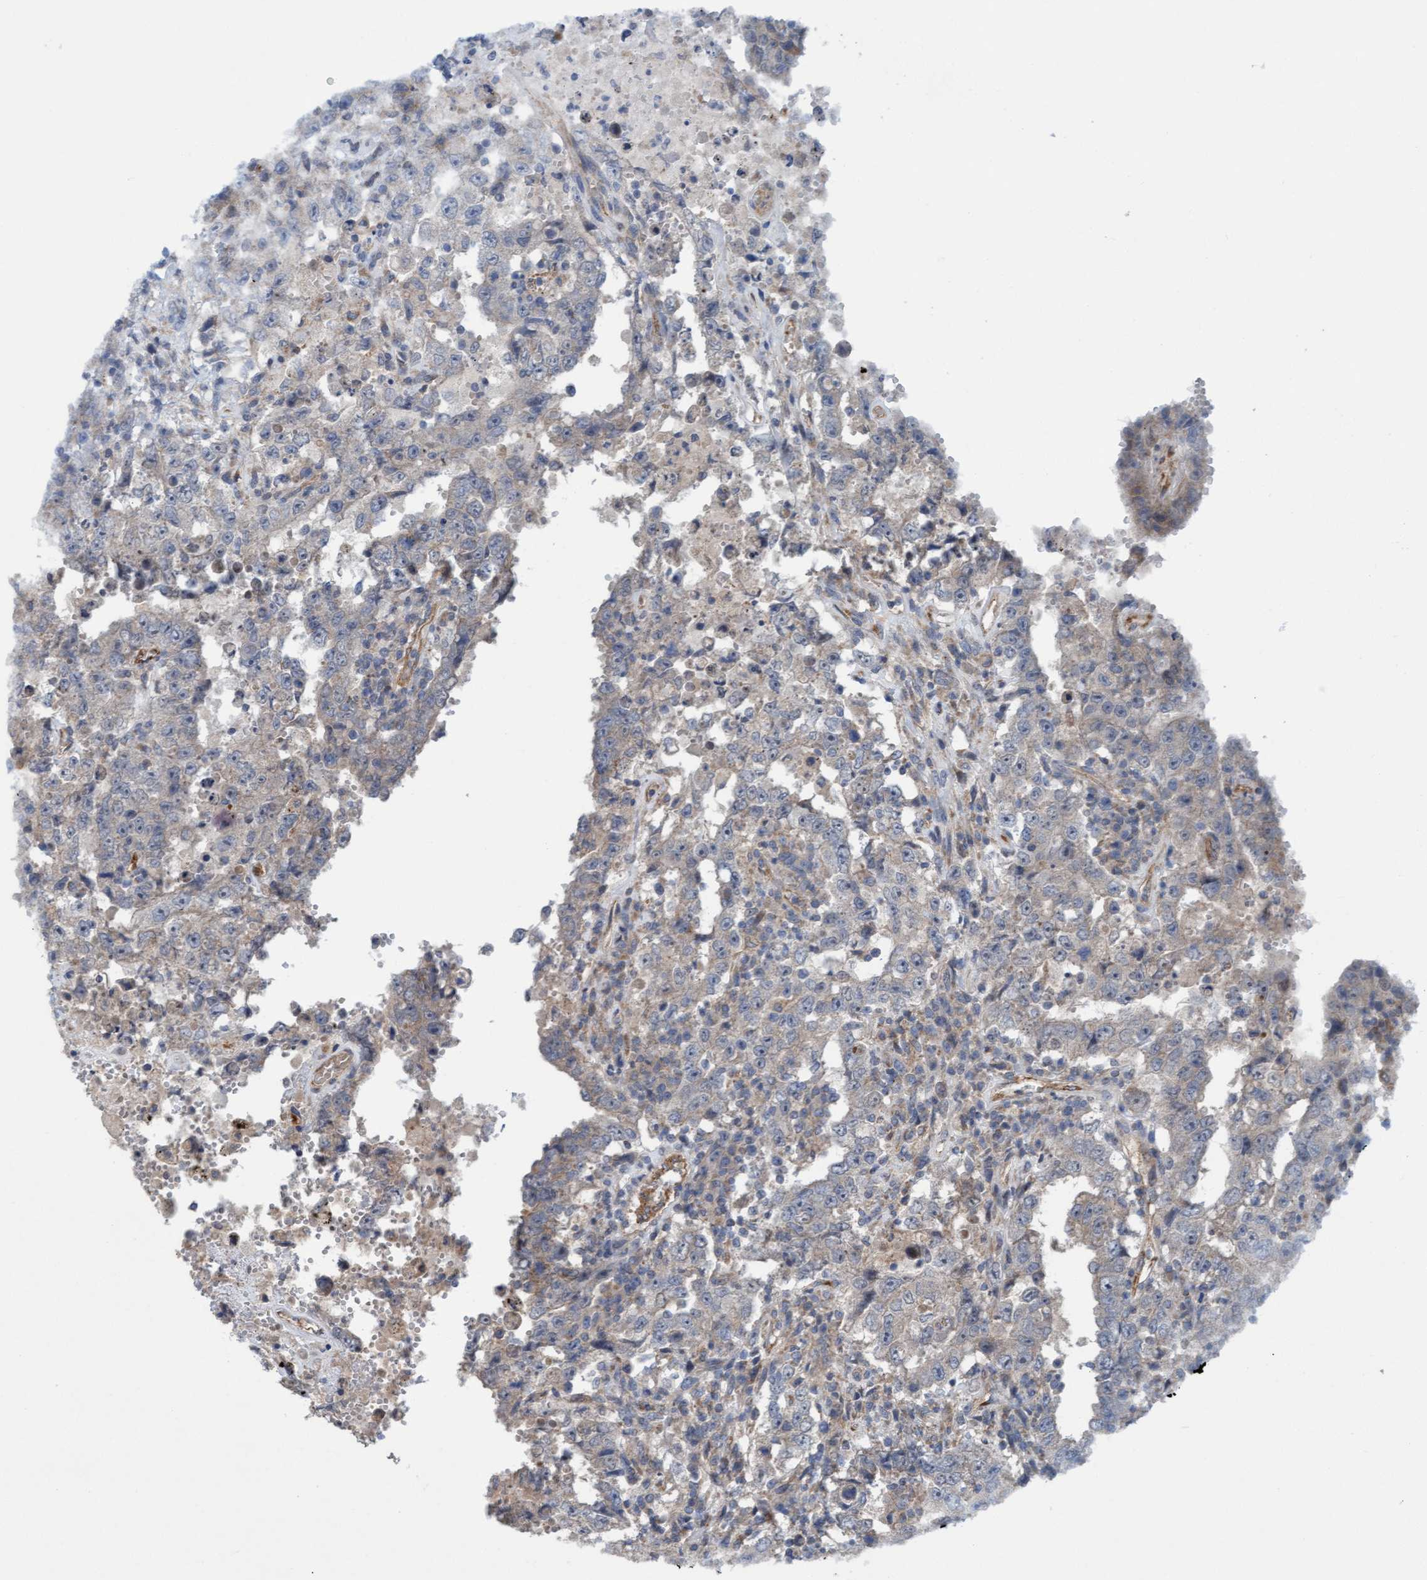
{"staining": {"intensity": "weak", "quantity": "<25%", "location": "cytoplasmic/membranous"}, "tissue": "testis cancer", "cell_type": "Tumor cells", "image_type": "cancer", "snomed": [{"axis": "morphology", "description": "Carcinoma, Embryonal, NOS"}, {"axis": "topography", "description": "Testis"}], "caption": "Immunohistochemistry (IHC) histopathology image of human testis embryonal carcinoma stained for a protein (brown), which reveals no staining in tumor cells. Nuclei are stained in blue.", "gene": "ZNF566", "patient": {"sex": "male", "age": 26}}